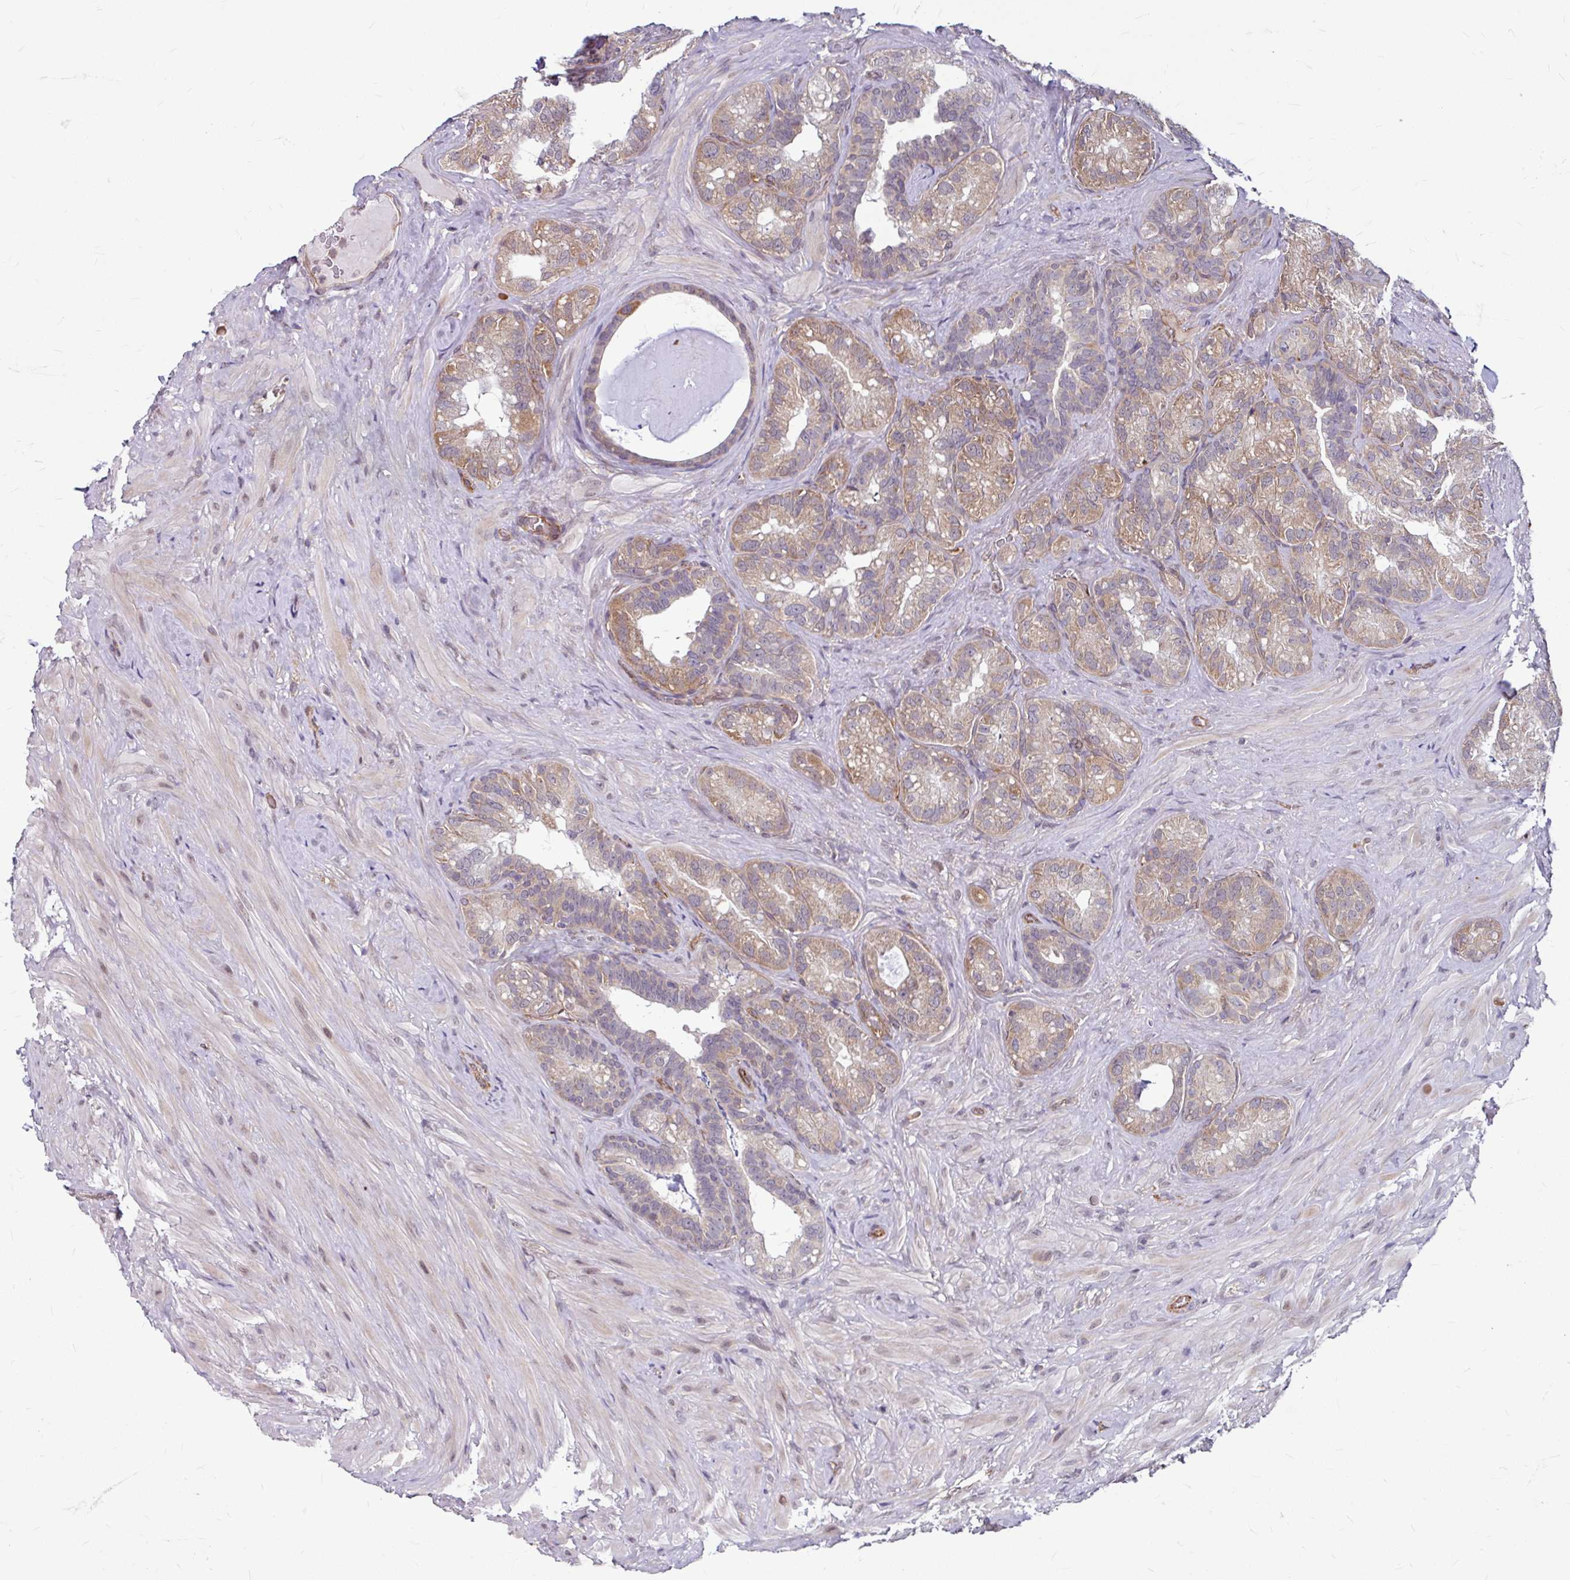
{"staining": {"intensity": "weak", "quantity": "25%-75%", "location": "cytoplasmic/membranous"}, "tissue": "seminal vesicle", "cell_type": "Glandular cells", "image_type": "normal", "snomed": [{"axis": "morphology", "description": "Normal tissue, NOS"}, {"axis": "topography", "description": "Seminal veicle"}], "caption": "Protein expression analysis of normal seminal vesicle shows weak cytoplasmic/membranous expression in about 25%-75% of glandular cells.", "gene": "DAAM2", "patient": {"sex": "male", "age": 60}}